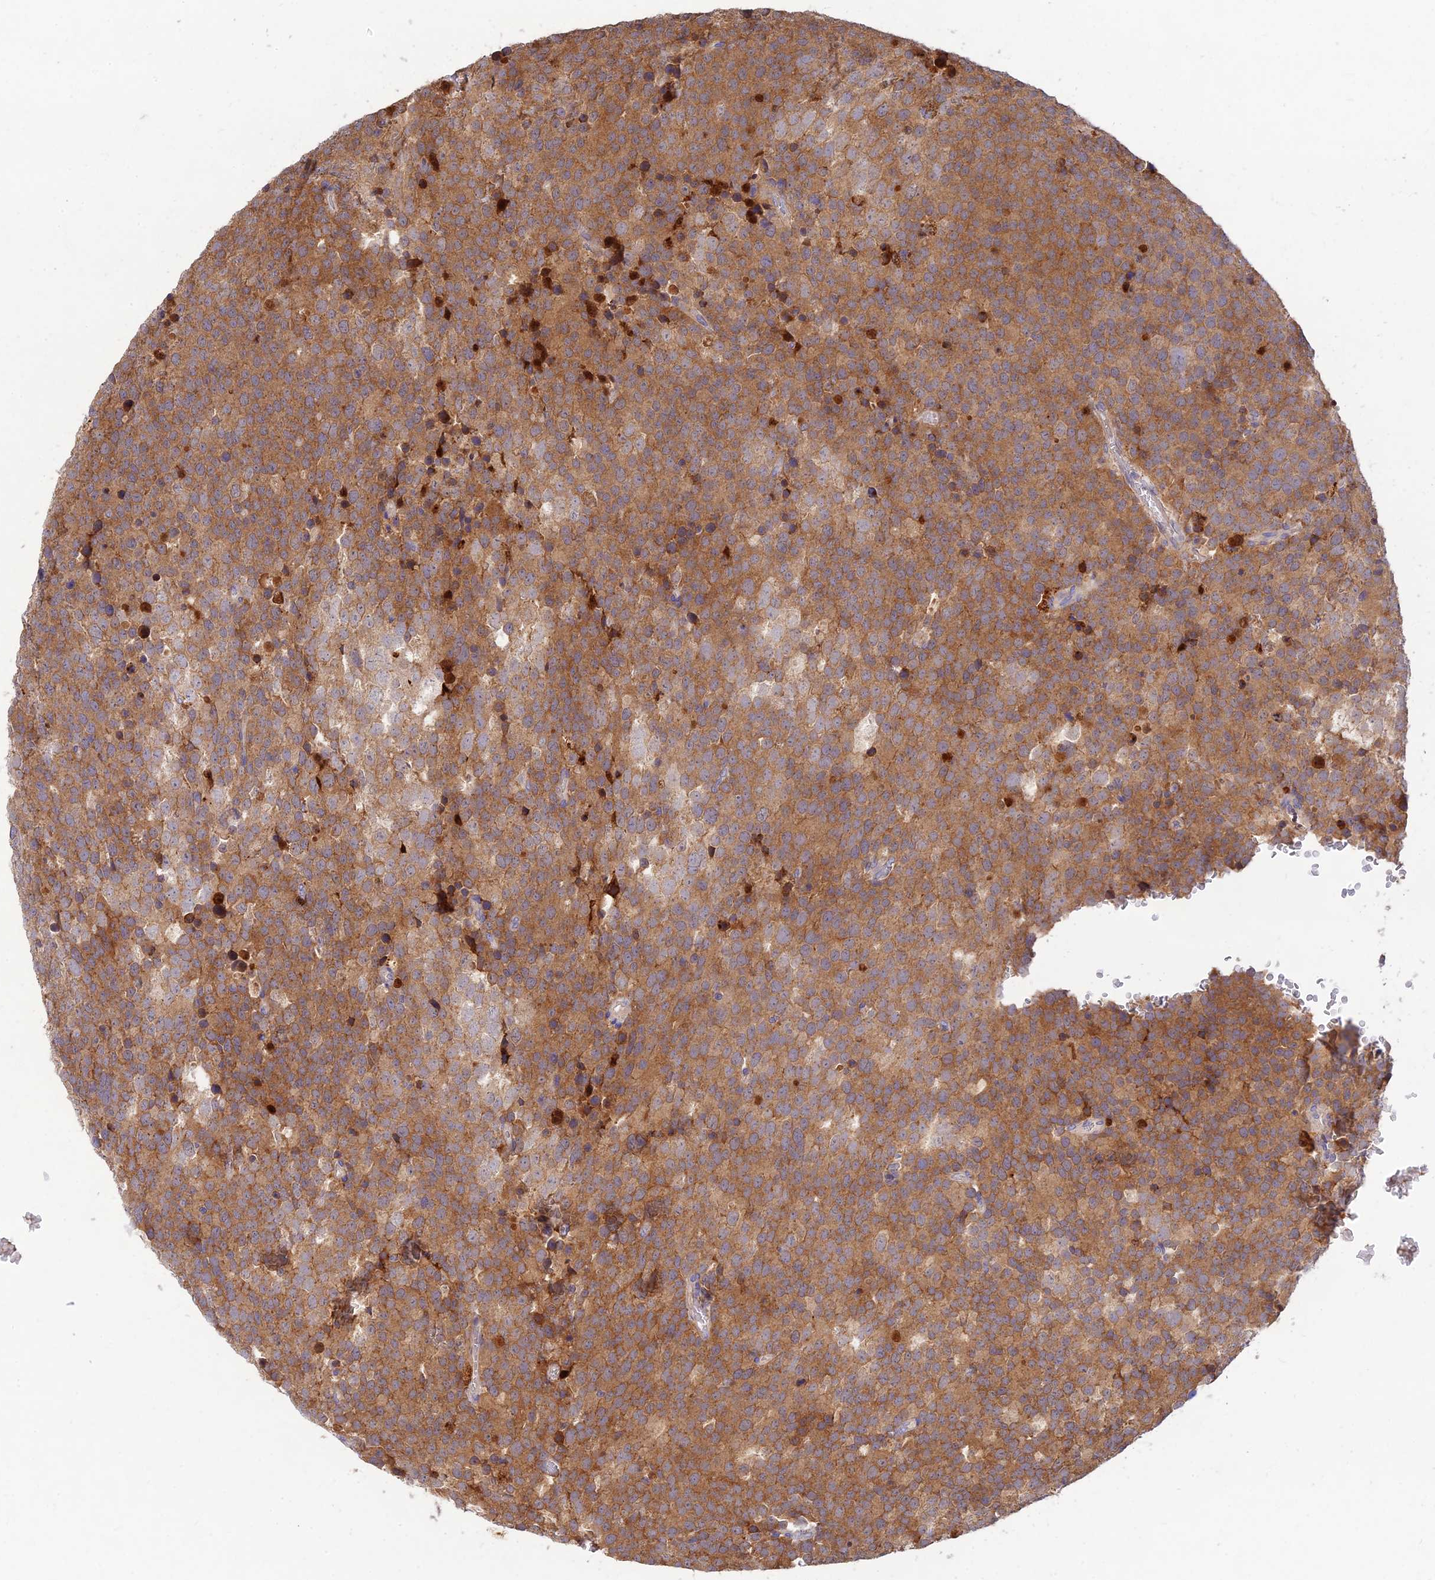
{"staining": {"intensity": "moderate", "quantity": ">75%", "location": "cytoplasmic/membranous"}, "tissue": "testis cancer", "cell_type": "Tumor cells", "image_type": "cancer", "snomed": [{"axis": "morphology", "description": "Seminoma, NOS"}, {"axis": "topography", "description": "Testis"}], "caption": "Testis seminoma stained with a brown dye reveals moderate cytoplasmic/membranous positive expression in approximately >75% of tumor cells.", "gene": "ACSM5", "patient": {"sex": "male", "age": 71}}